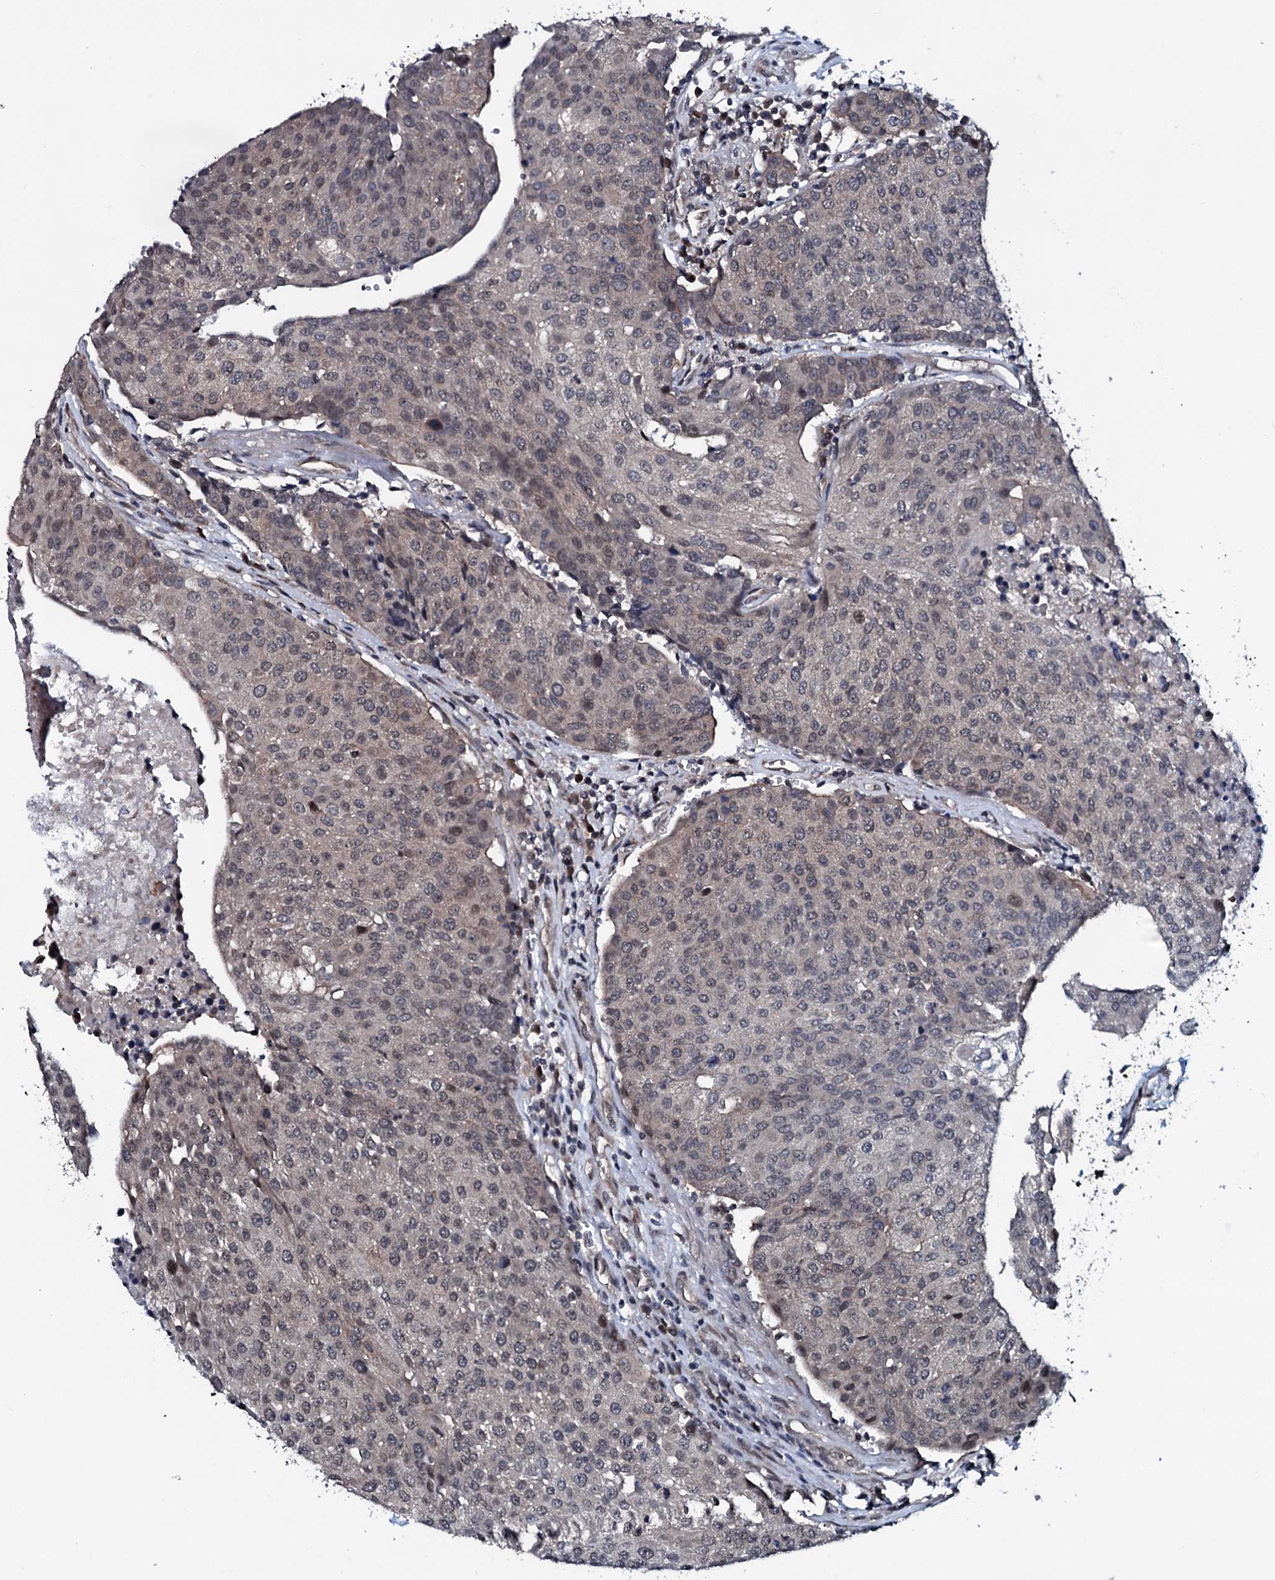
{"staining": {"intensity": "moderate", "quantity": "<25%", "location": "nuclear"}, "tissue": "urothelial cancer", "cell_type": "Tumor cells", "image_type": "cancer", "snomed": [{"axis": "morphology", "description": "Urothelial carcinoma, High grade"}, {"axis": "topography", "description": "Urinary bladder"}], "caption": "Urothelial cancer stained with a protein marker displays moderate staining in tumor cells.", "gene": "OGFOD2", "patient": {"sex": "female", "age": 85}}